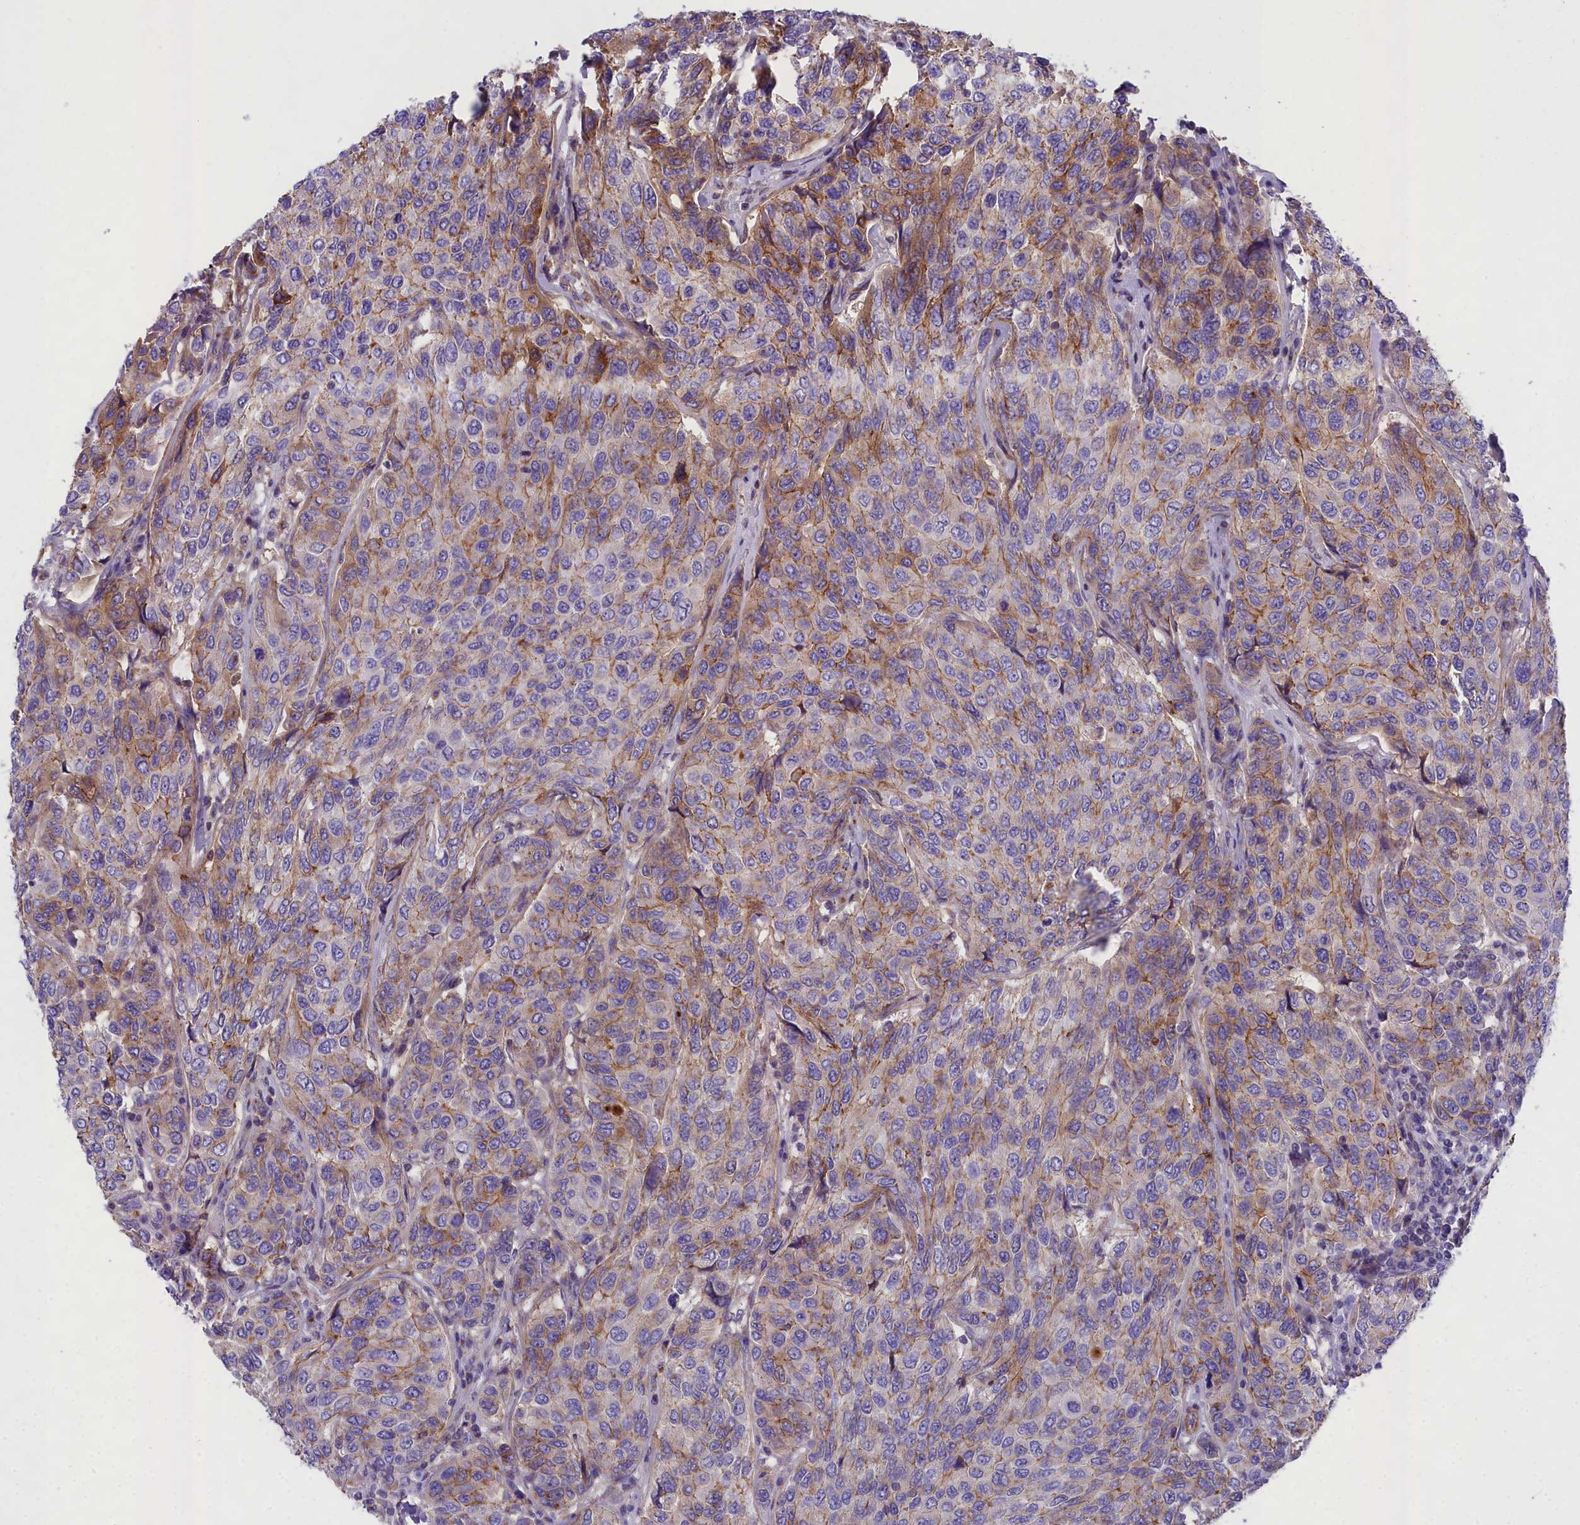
{"staining": {"intensity": "moderate", "quantity": "<25%", "location": "cytoplasmic/membranous"}, "tissue": "breast cancer", "cell_type": "Tumor cells", "image_type": "cancer", "snomed": [{"axis": "morphology", "description": "Duct carcinoma"}, {"axis": "topography", "description": "Breast"}], "caption": "Infiltrating ductal carcinoma (breast) stained for a protein (brown) exhibits moderate cytoplasmic/membranous positive positivity in about <25% of tumor cells.", "gene": "GFRA1", "patient": {"sex": "female", "age": 55}}